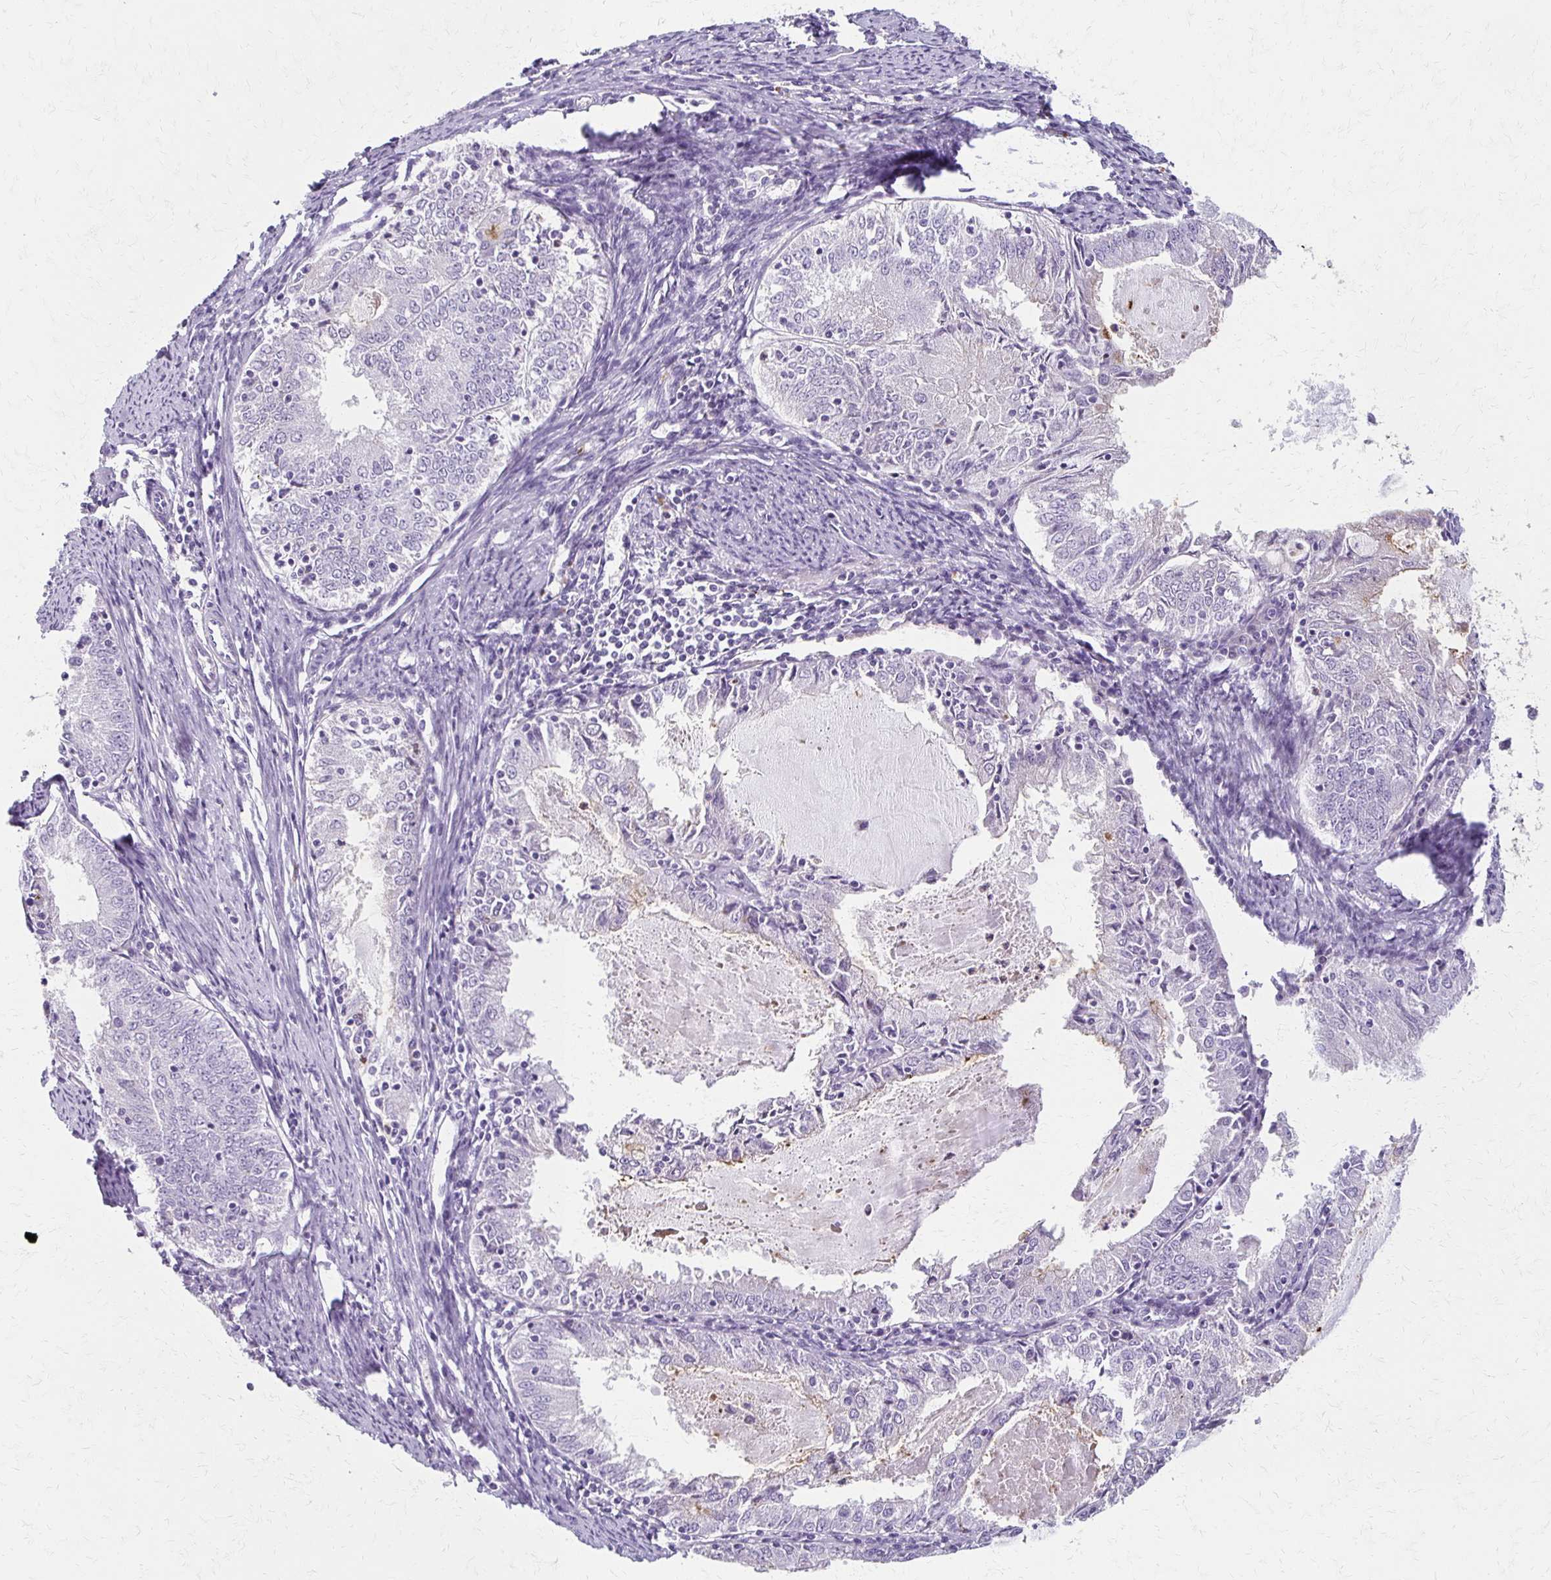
{"staining": {"intensity": "negative", "quantity": "none", "location": "none"}, "tissue": "endometrial cancer", "cell_type": "Tumor cells", "image_type": "cancer", "snomed": [{"axis": "morphology", "description": "Adenocarcinoma, NOS"}, {"axis": "topography", "description": "Endometrium"}], "caption": "Endometrial adenocarcinoma stained for a protein using IHC demonstrates no staining tumor cells.", "gene": "BBS12", "patient": {"sex": "female", "age": 57}}